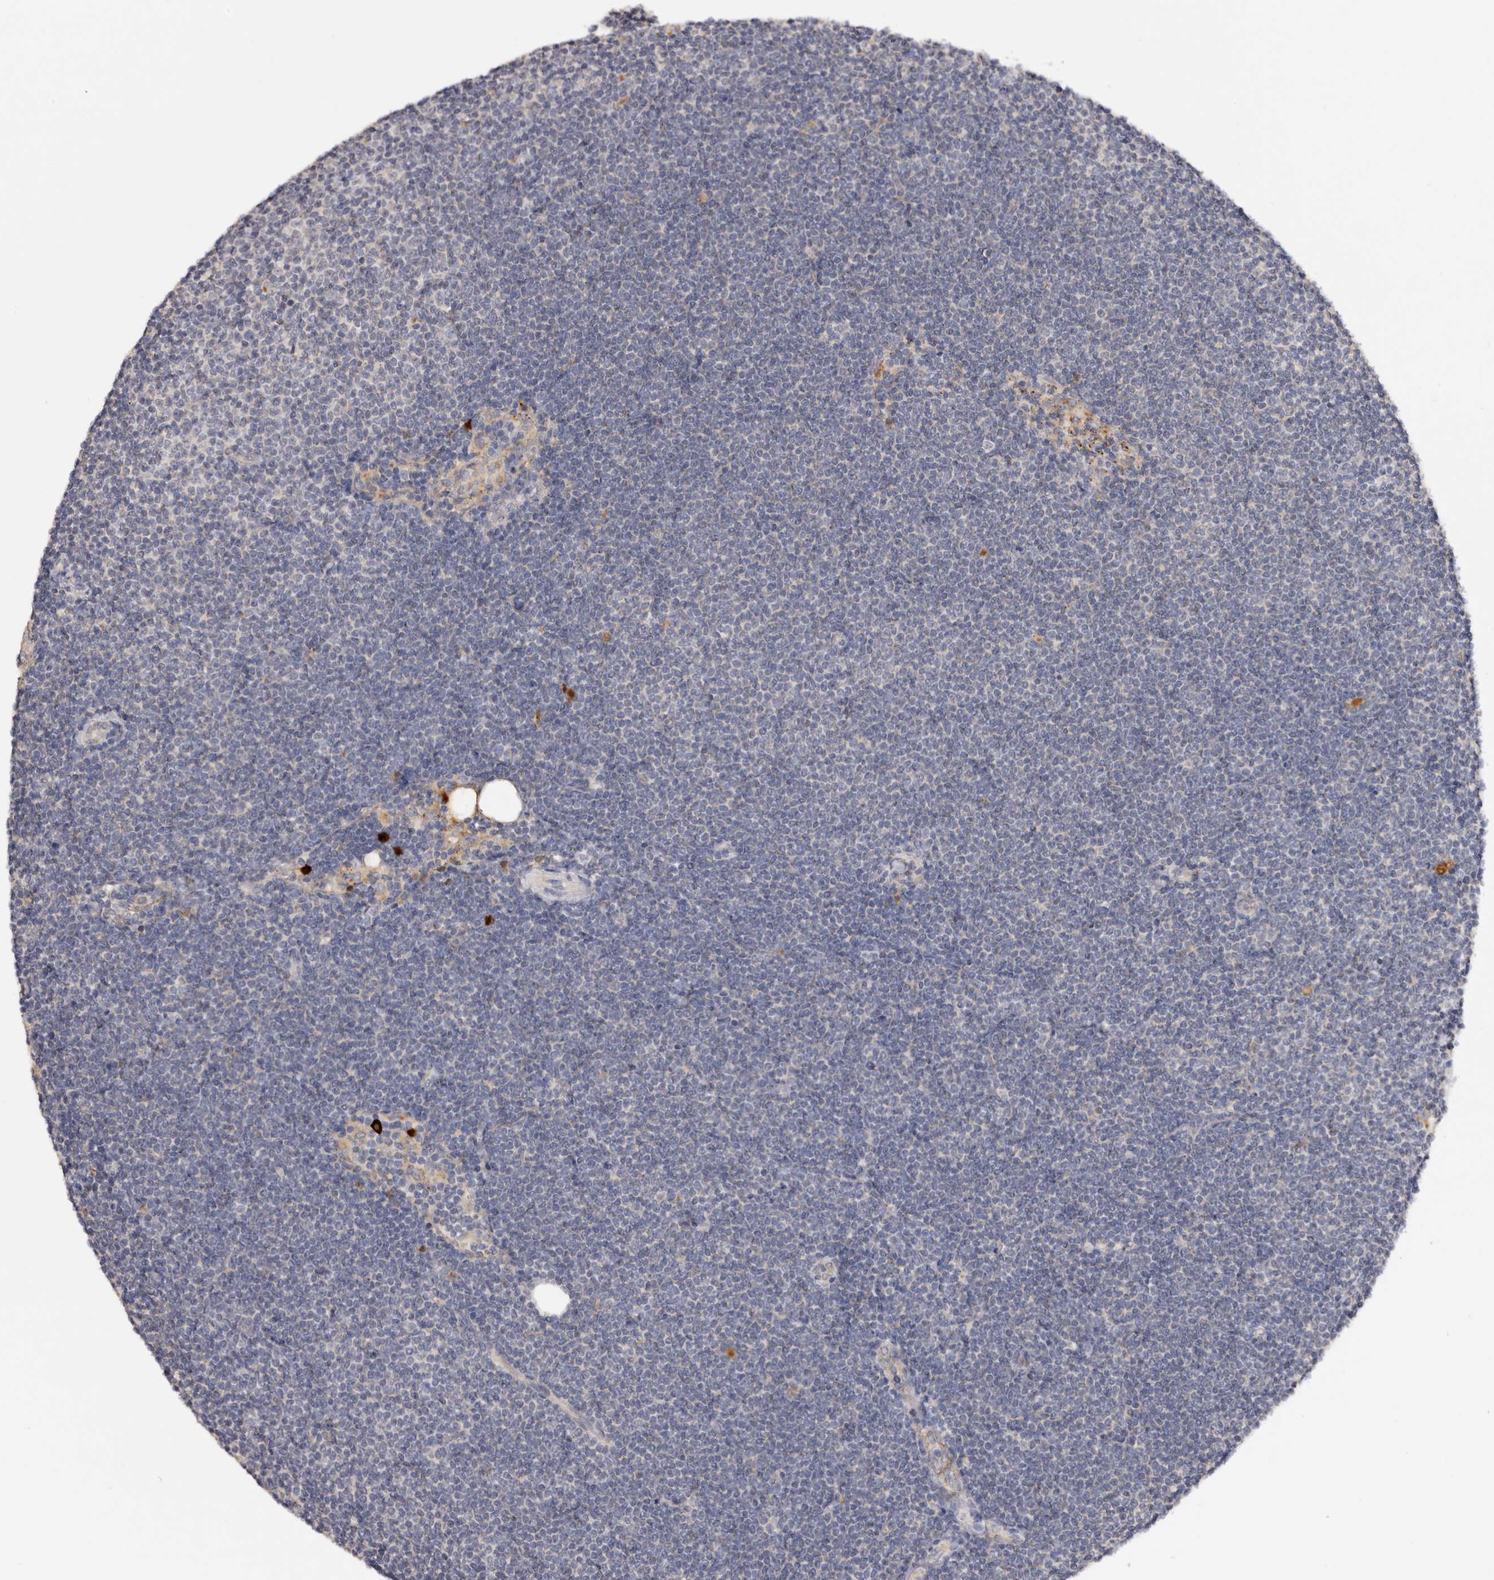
{"staining": {"intensity": "negative", "quantity": "none", "location": "none"}, "tissue": "lymphoma", "cell_type": "Tumor cells", "image_type": "cancer", "snomed": [{"axis": "morphology", "description": "Malignant lymphoma, non-Hodgkin's type, Low grade"}, {"axis": "topography", "description": "Lymph node"}], "caption": "This micrograph is of low-grade malignant lymphoma, non-Hodgkin's type stained with immunohistochemistry to label a protein in brown with the nuclei are counter-stained blue. There is no expression in tumor cells.", "gene": "DAP", "patient": {"sex": "female", "age": 53}}